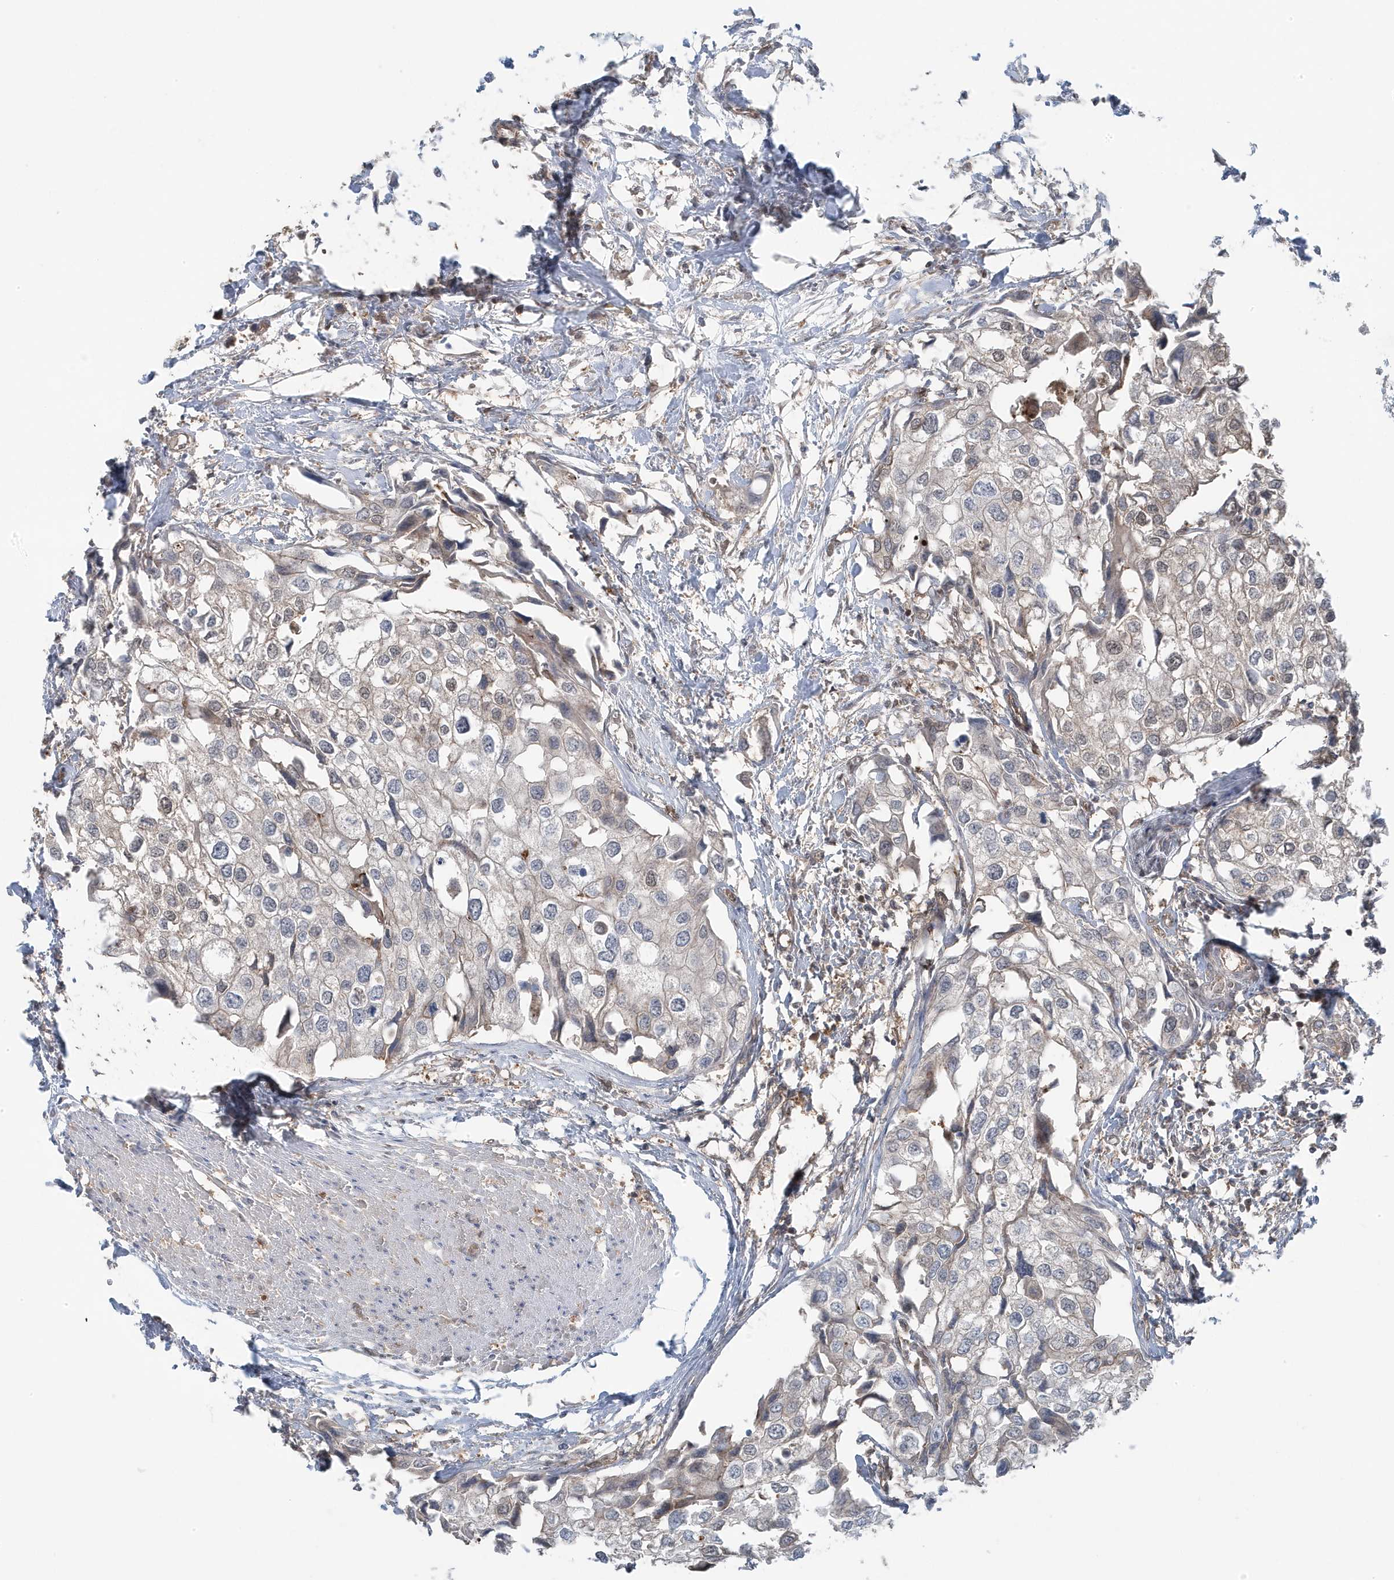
{"staining": {"intensity": "negative", "quantity": "none", "location": "none"}, "tissue": "urothelial cancer", "cell_type": "Tumor cells", "image_type": "cancer", "snomed": [{"axis": "morphology", "description": "Urothelial carcinoma, High grade"}, {"axis": "topography", "description": "Urinary bladder"}], "caption": "An image of urothelial cancer stained for a protein displays no brown staining in tumor cells.", "gene": "MAPK1IP1L", "patient": {"sex": "male", "age": 64}}